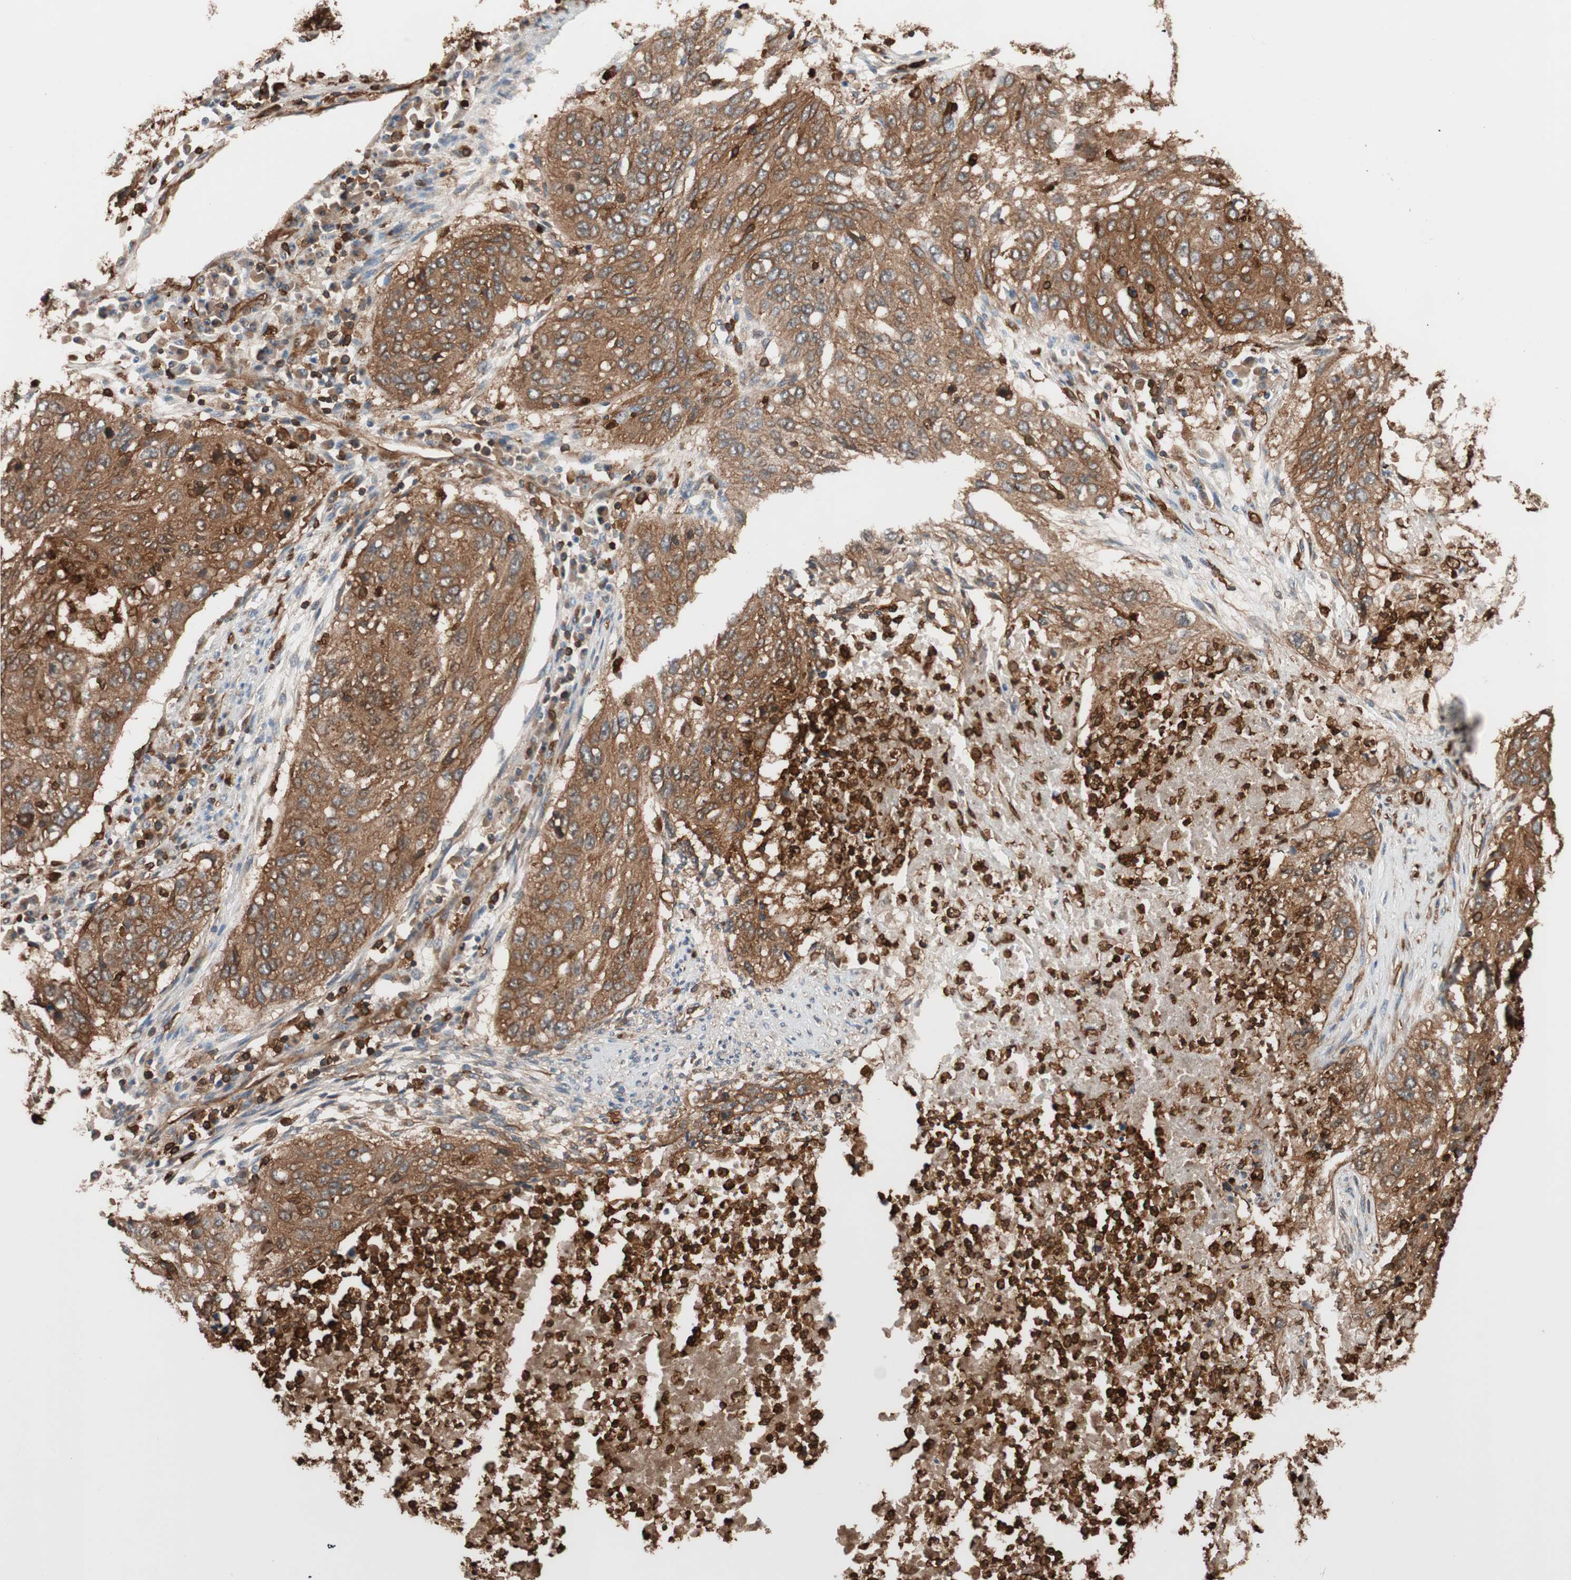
{"staining": {"intensity": "strong", "quantity": ">75%", "location": "cytoplasmic/membranous"}, "tissue": "lung cancer", "cell_type": "Tumor cells", "image_type": "cancer", "snomed": [{"axis": "morphology", "description": "Squamous cell carcinoma, NOS"}, {"axis": "topography", "description": "Lung"}], "caption": "Immunohistochemical staining of lung cancer exhibits high levels of strong cytoplasmic/membranous positivity in about >75% of tumor cells.", "gene": "VASP", "patient": {"sex": "female", "age": 63}}